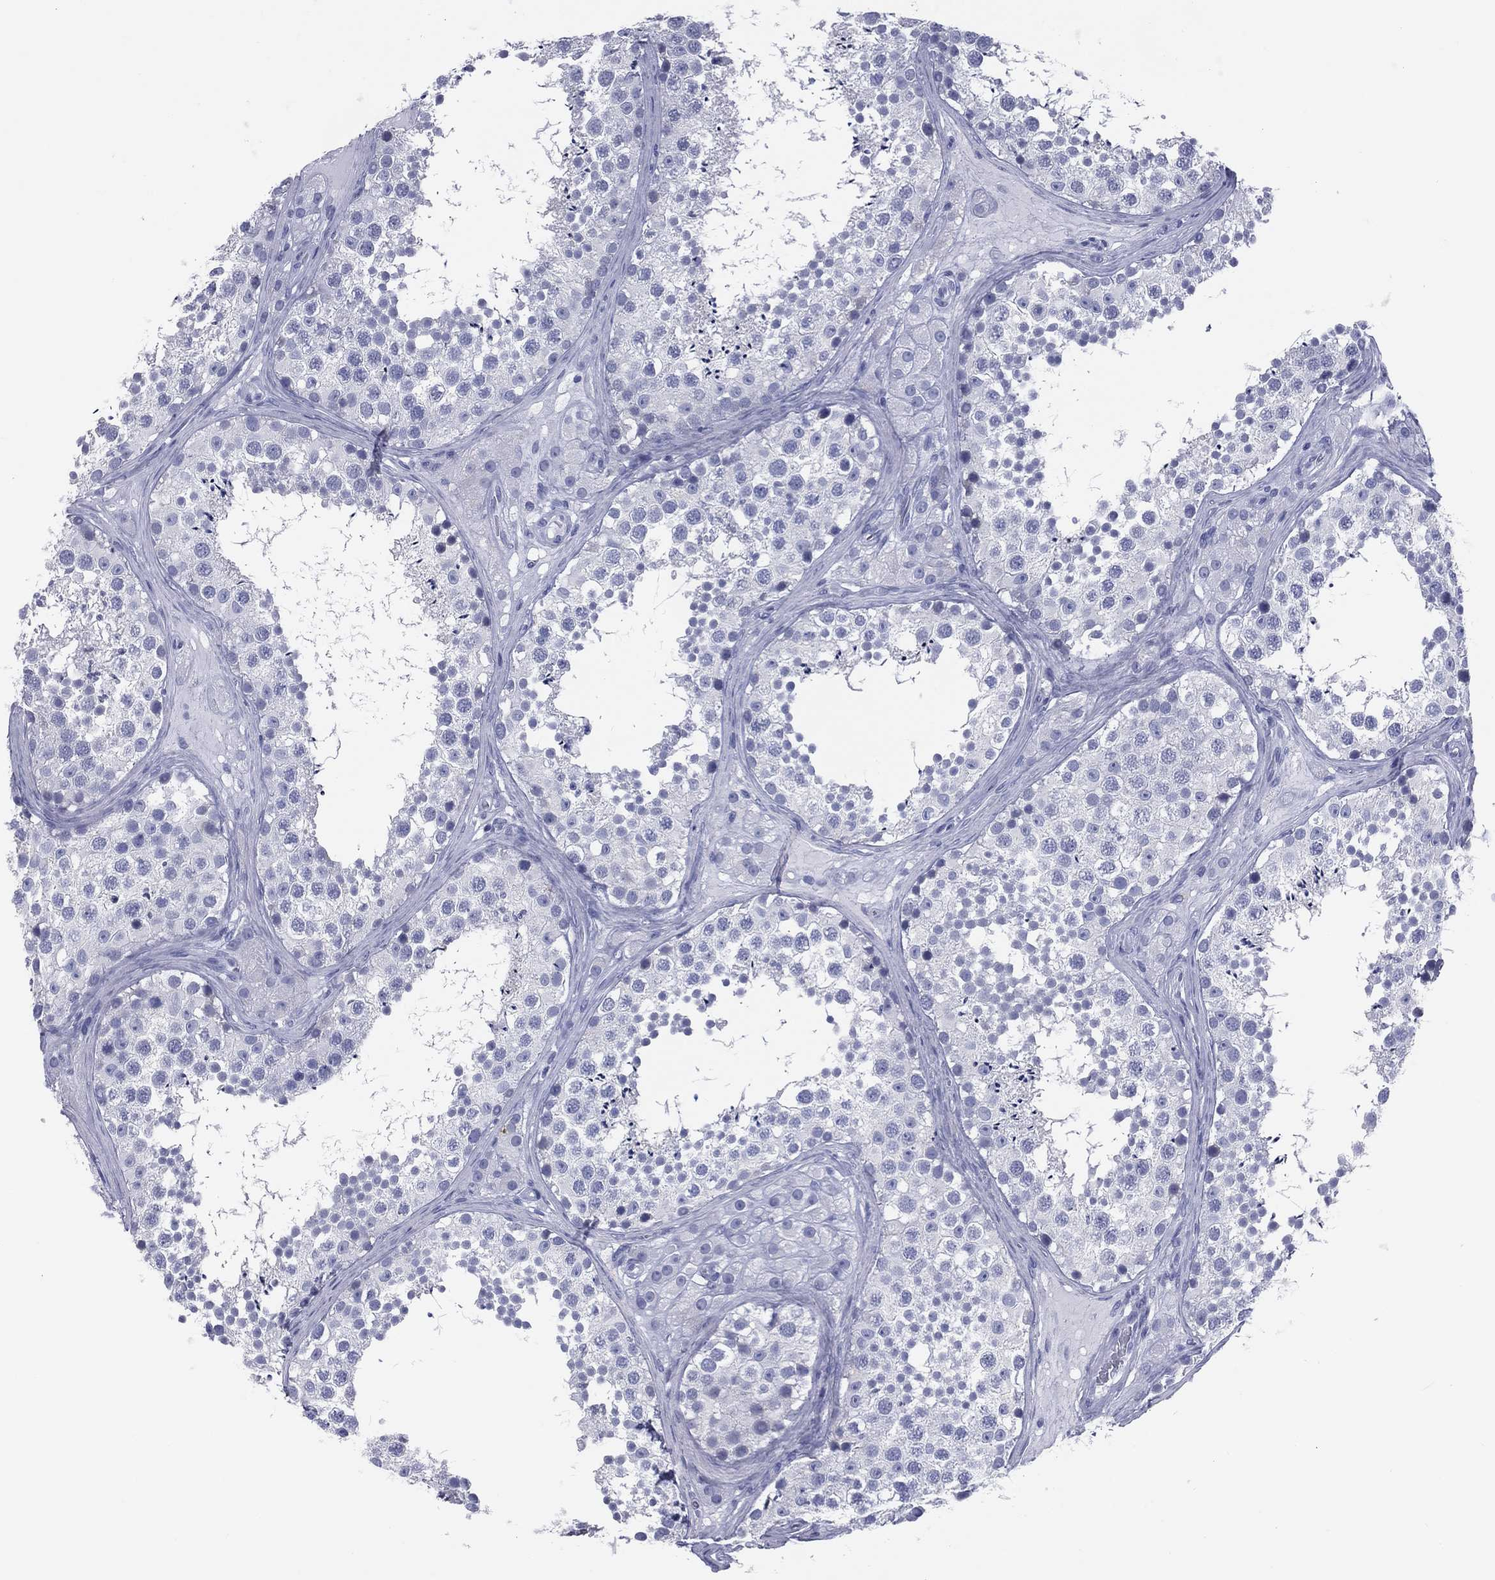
{"staining": {"intensity": "negative", "quantity": "none", "location": "none"}, "tissue": "testis", "cell_type": "Cells in seminiferous ducts", "image_type": "normal", "snomed": [{"axis": "morphology", "description": "Normal tissue, NOS"}, {"axis": "topography", "description": "Testis"}], "caption": "Immunohistochemistry (IHC) micrograph of normal human testis stained for a protein (brown), which displays no staining in cells in seminiferous ducts.", "gene": "MLN", "patient": {"sex": "male", "age": 41}}